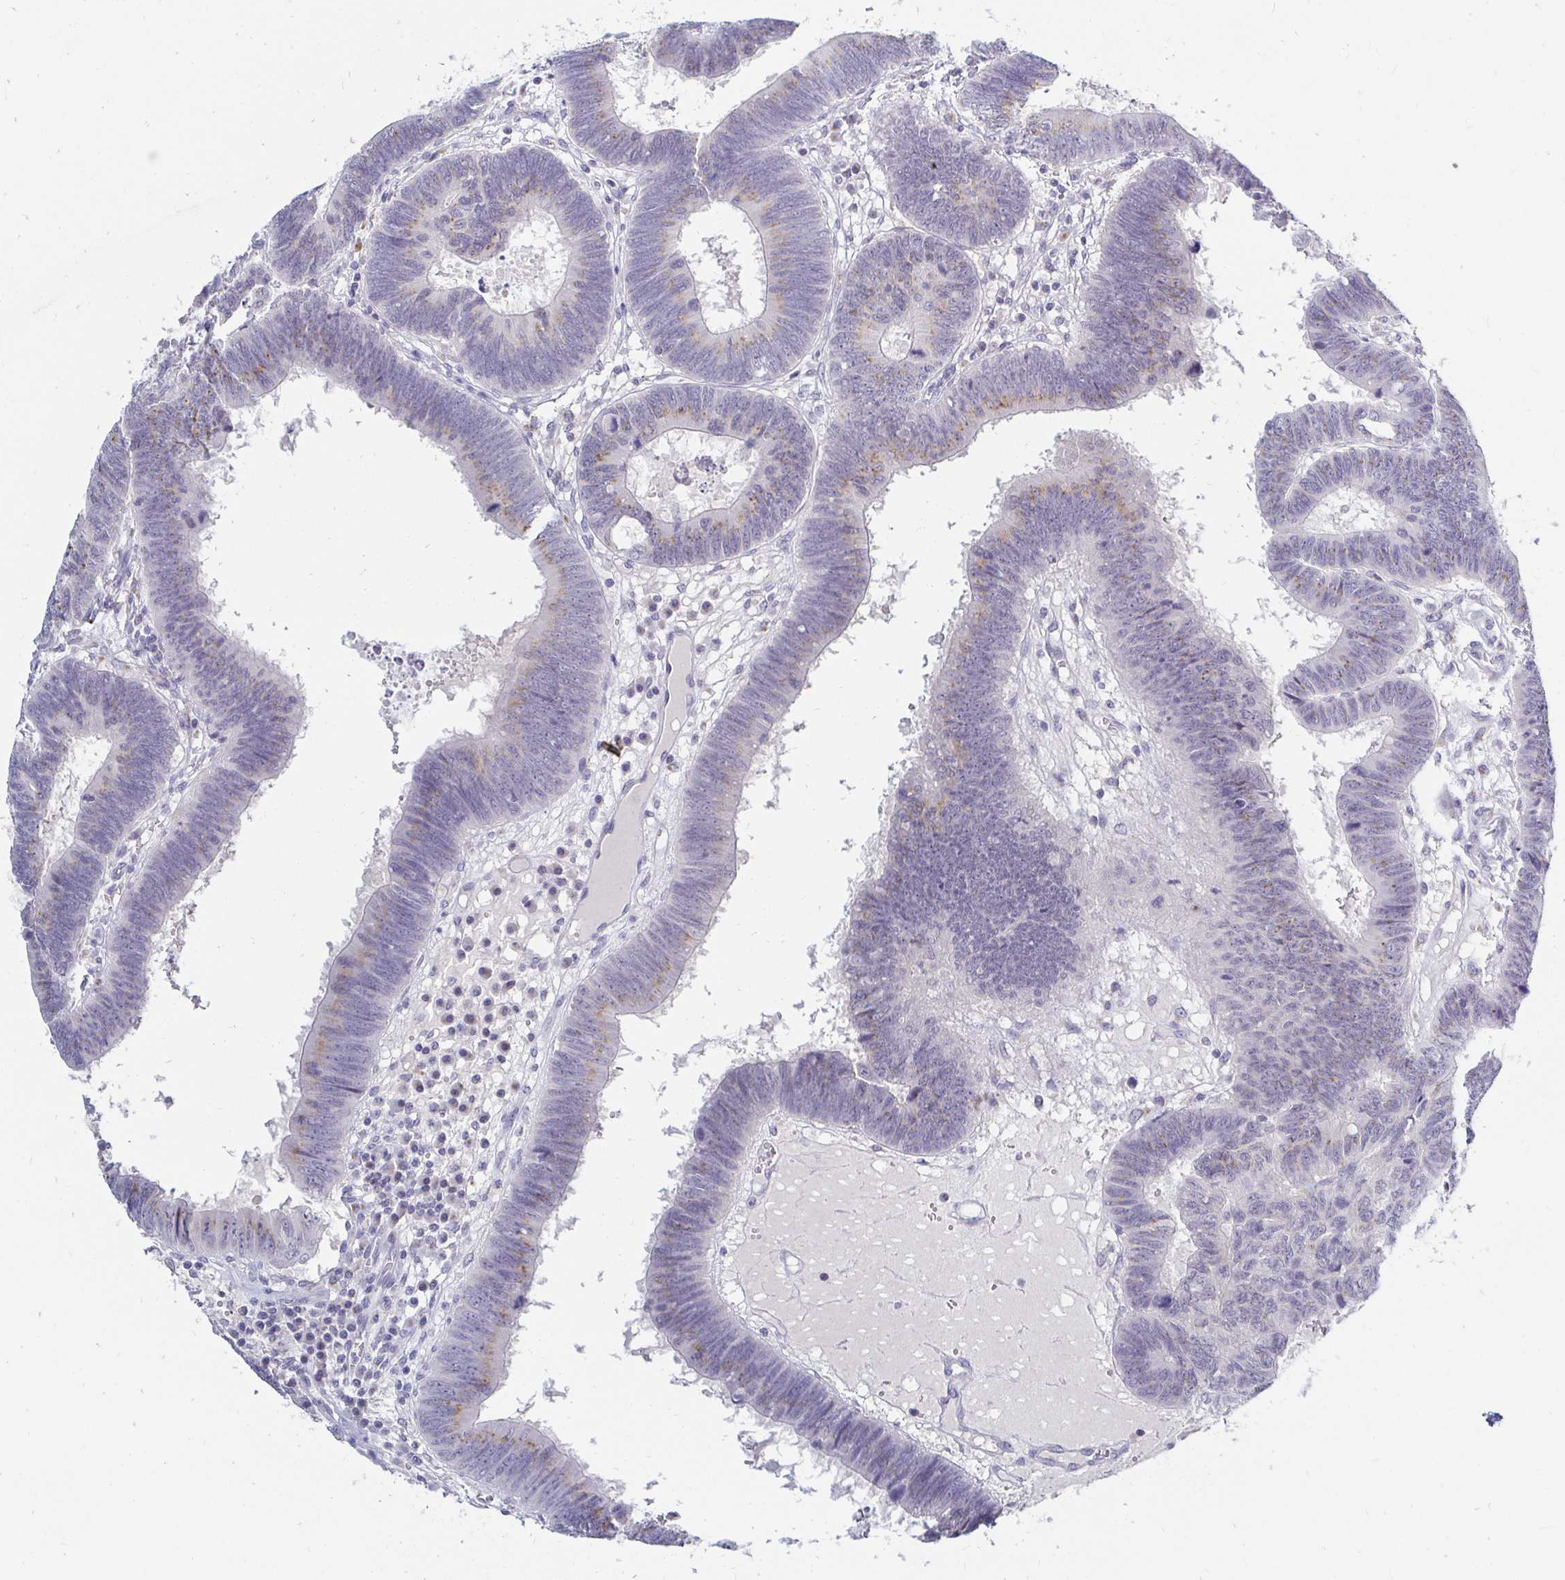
{"staining": {"intensity": "moderate", "quantity": "25%-75%", "location": "cytoplasmic/membranous"}, "tissue": "colorectal cancer", "cell_type": "Tumor cells", "image_type": "cancer", "snomed": [{"axis": "morphology", "description": "Adenocarcinoma, NOS"}, {"axis": "topography", "description": "Colon"}], "caption": "Immunohistochemical staining of colorectal adenocarcinoma displays medium levels of moderate cytoplasmic/membranous staining in about 25%-75% of tumor cells.", "gene": "OR51D1", "patient": {"sex": "male", "age": 62}}